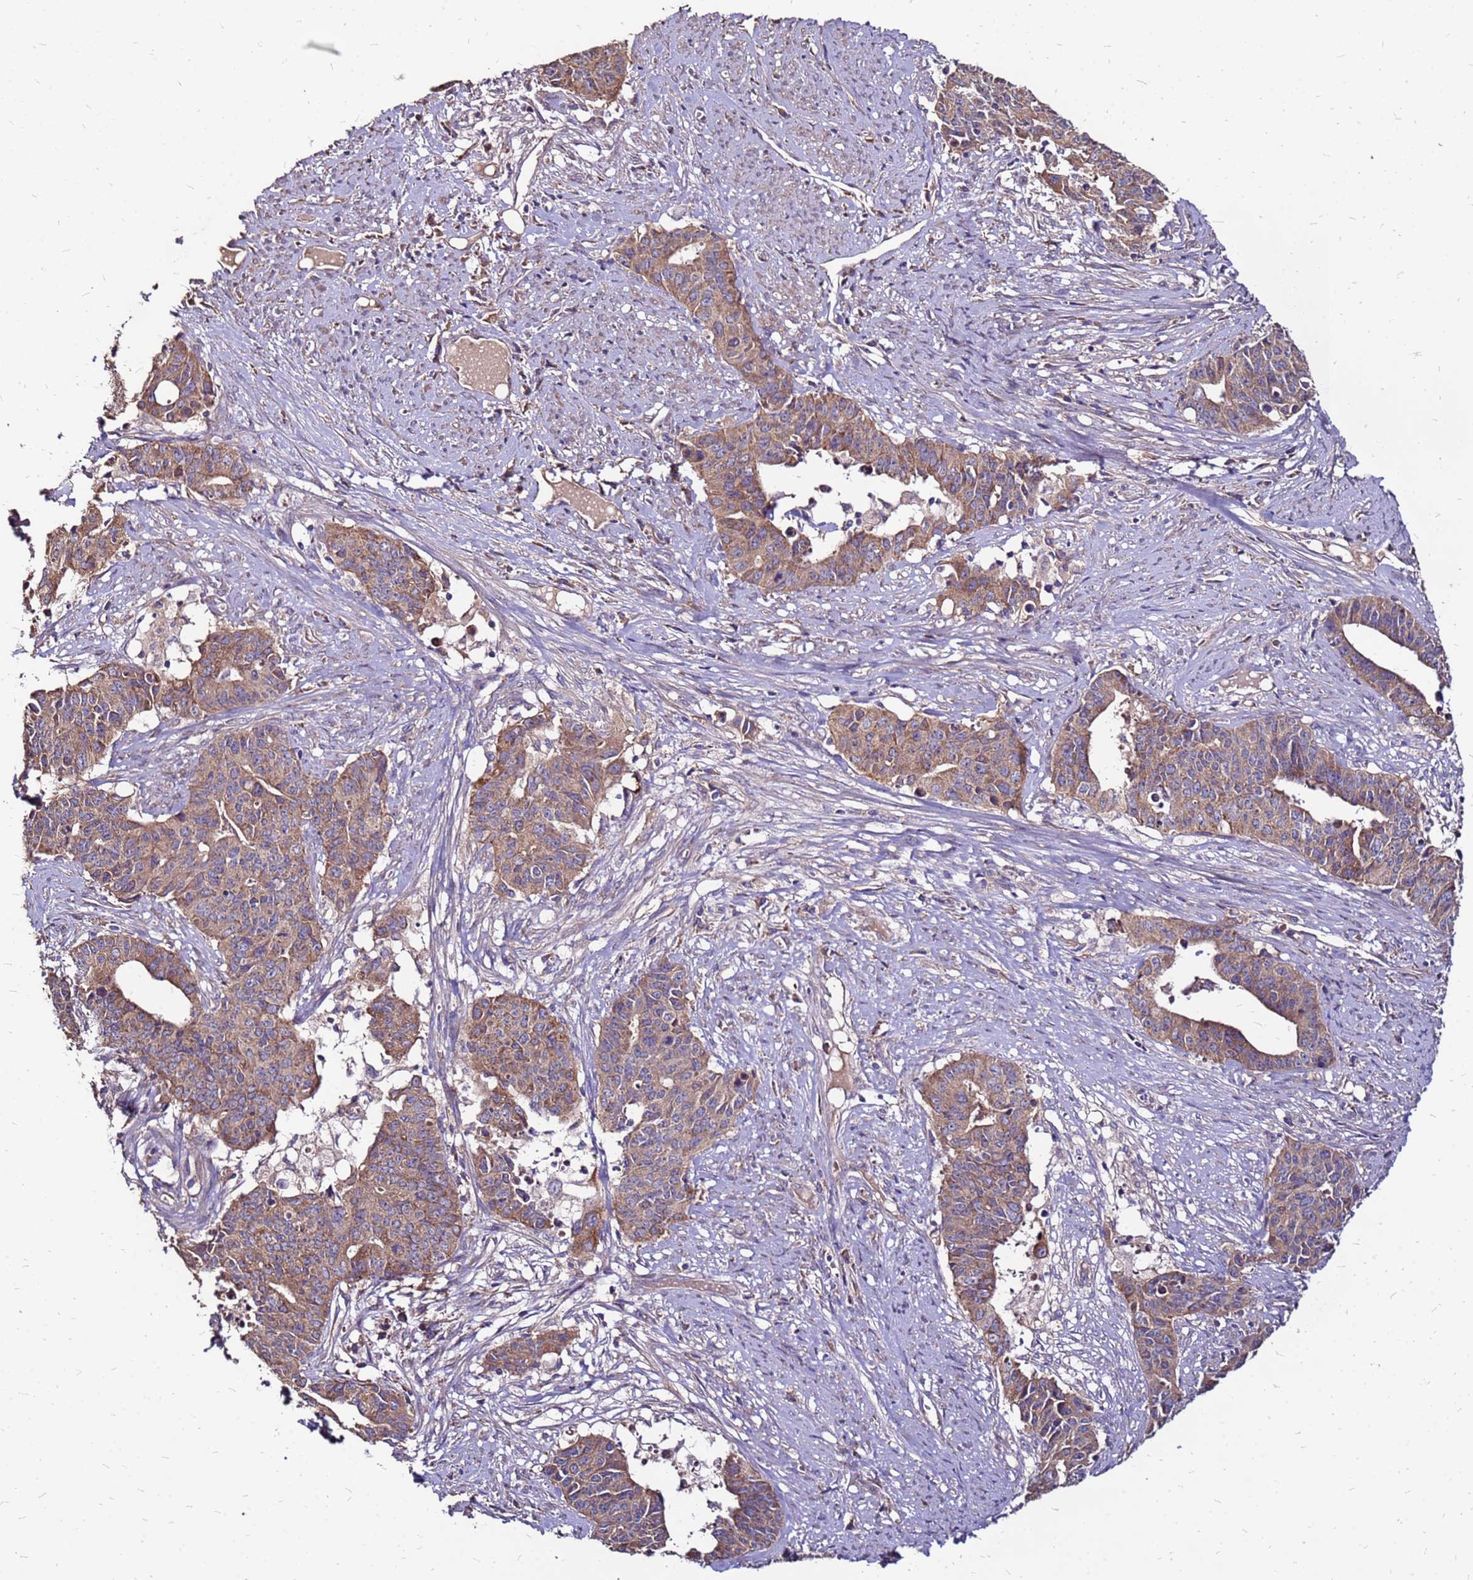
{"staining": {"intensity": "moderate", "quantity": ">75%", "location": "cytoplasmic/membranous"}, "tissue": "endometrial cancer", "cell_type": "Tumor cells", "image_type": "cancer", "snomed": [{"axis": "morphology", "description": "Adenocarcinoma, NOS"}, {"axis": "topography", "description": "Endometrium"}], "caption": "Immunohistochemical staining of endometrial cancer (adenocarcinoma) shows medium levels of moderate cytoplasmic/membranous staining in about >75% of tumor cells.", "gene": "ARHGEF5", "patient": {"sex": "female", "age": 59}}